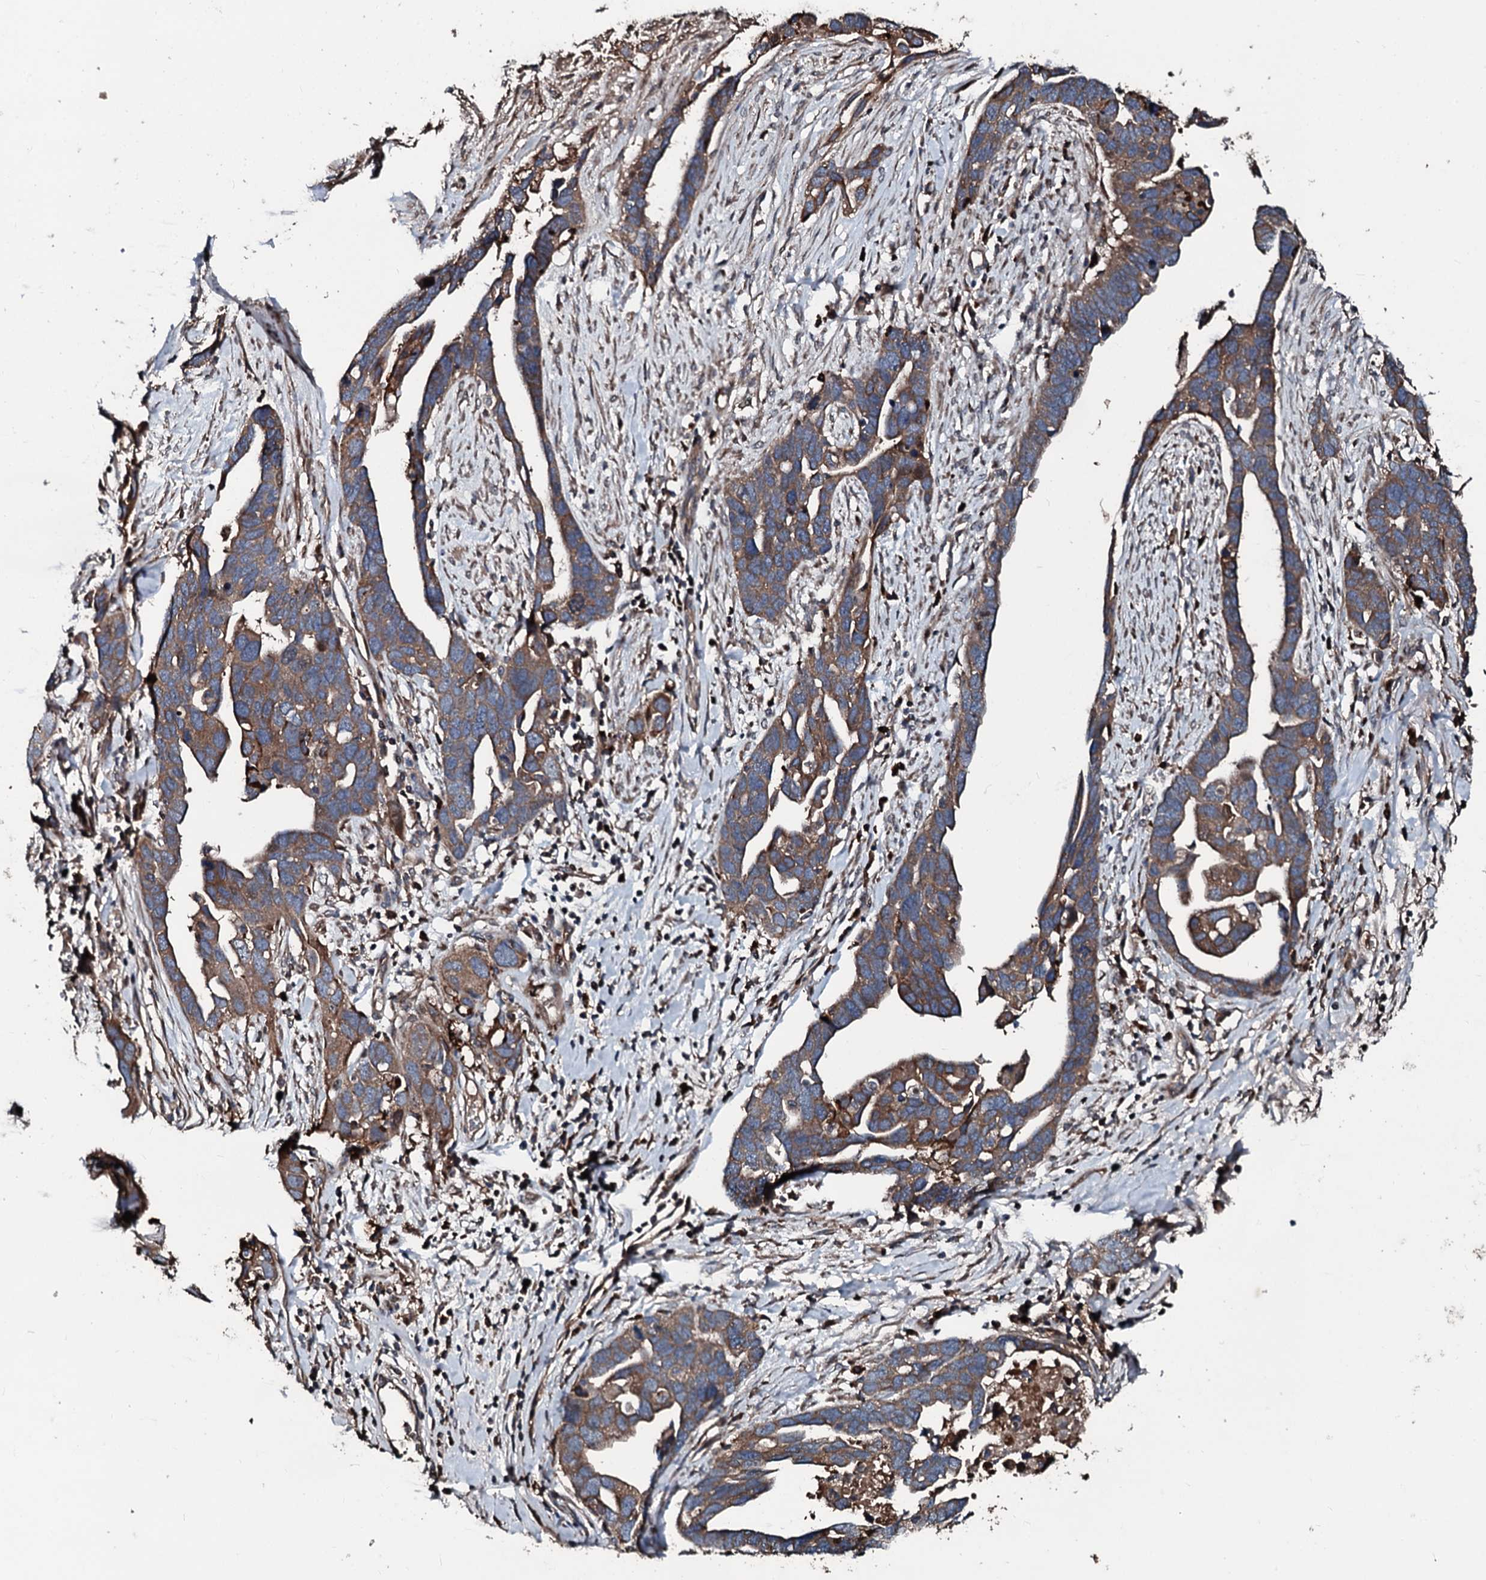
{"staining": {"intensity": "moderate", "quantity": ">75%", "location": "cytoplasmic/membranous"}, "tissue": "ovarian cancer", "cell_type": "Tumor cells", "image_type": "cancer", "snomed": [{"axis": "morphology", "description": "Cystadenocarcinoma, serous, NOS"}, {"axis": "topography", "description": "Ovary"}], "caption": "A micrograph of human ovarian cancer (serous cystadenocarcinoma) stained for a protein shows moderate cytoplasmic/membranous brown staining in tumor cells.", "gene": "AARS1", "patient": {"sex": "female", "age": 54}}